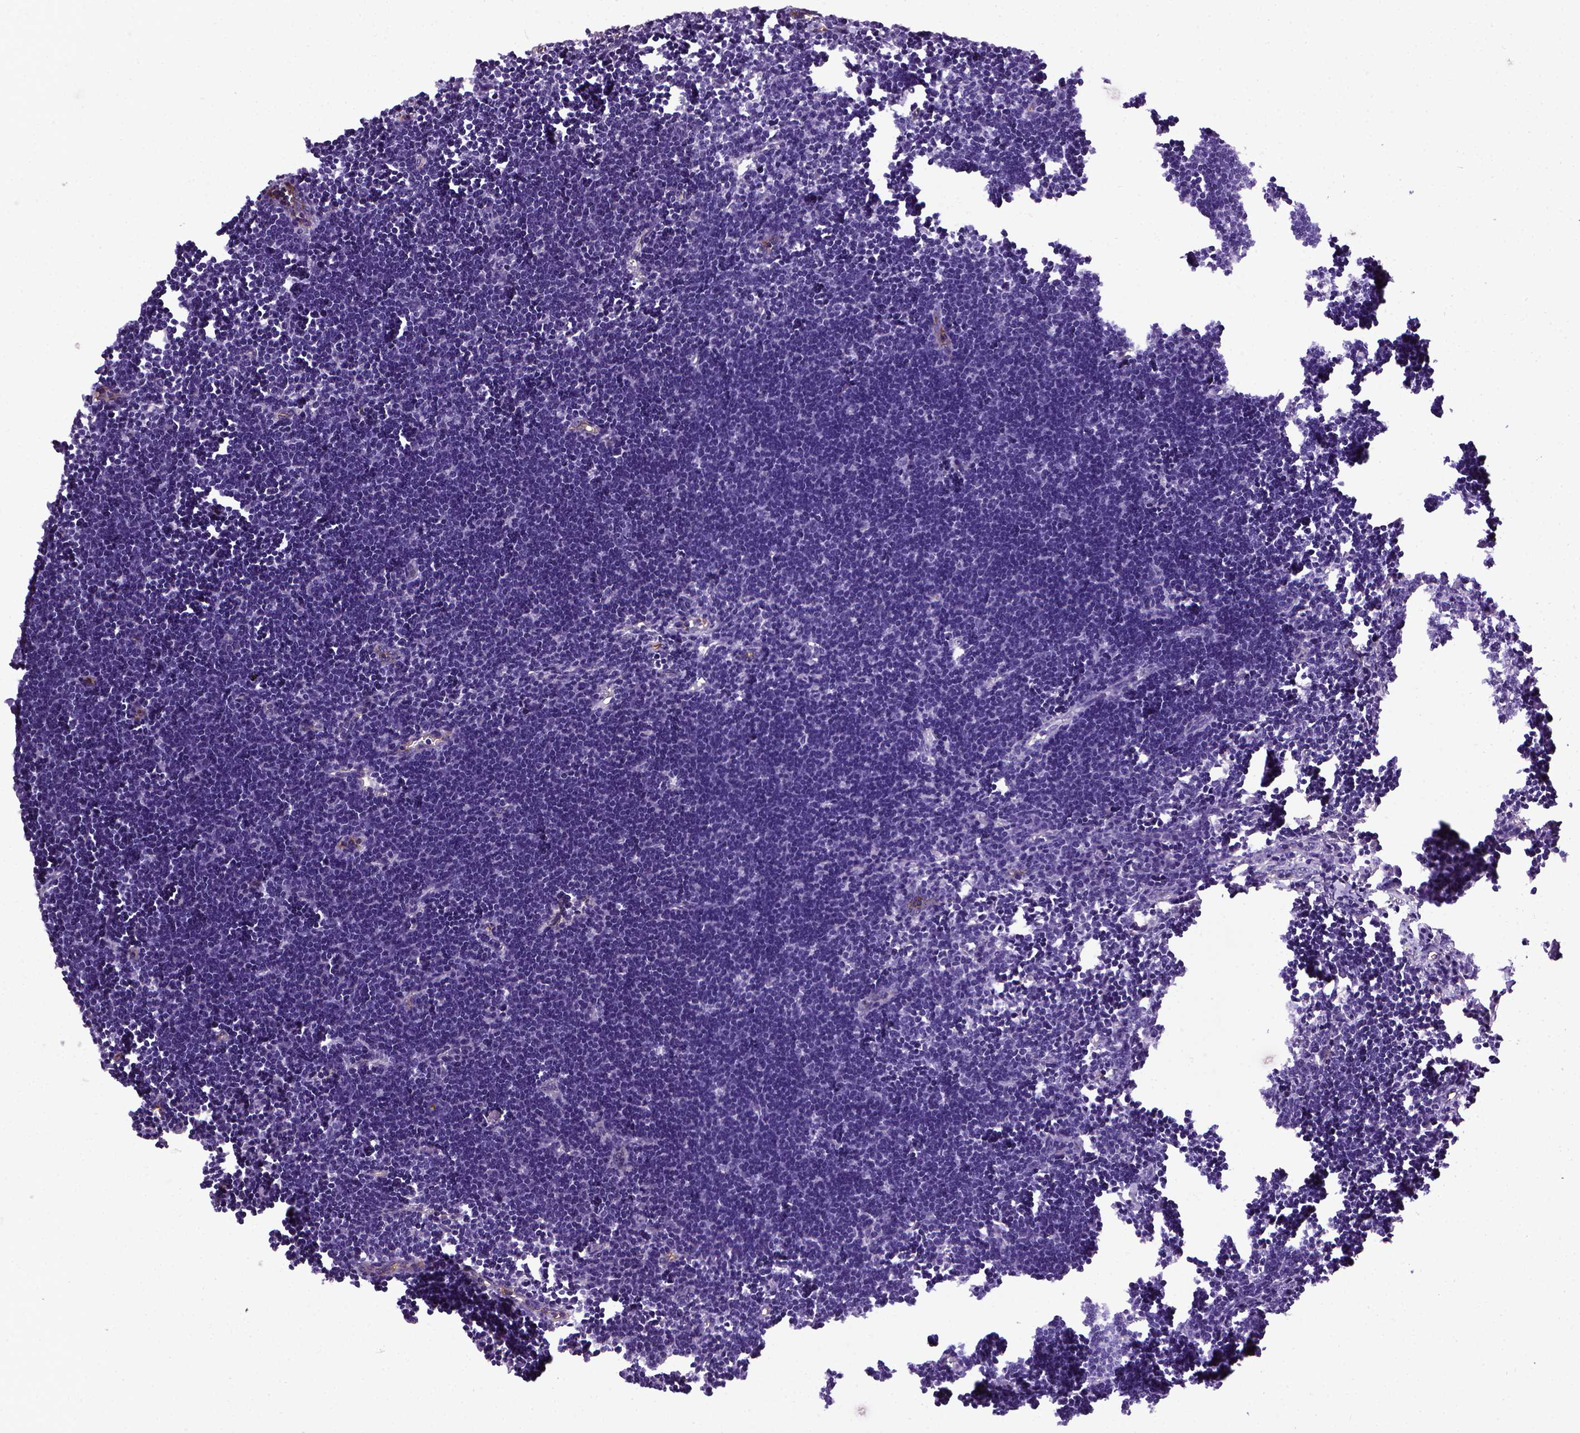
{"staining": {"intensity": "negative", "quantity": "none", "location": "none"}, "tissue": "lymph node", "cell_type": "Germinal center cells", "image_type": "normal", "snomed": [{"axis": "morphology", "description": "Normal tissue, NOS"}, {"axis": "topography", "description": "Lymph node"}], "caption": "This image is of benign lymph node stained with immunohistochemistry to label a protein in brown with the nuclei are counter-stained blue. There is no expression in germinal center cells.", "gene": "ENG", "patient": {"sex": "male", "age": 55}}